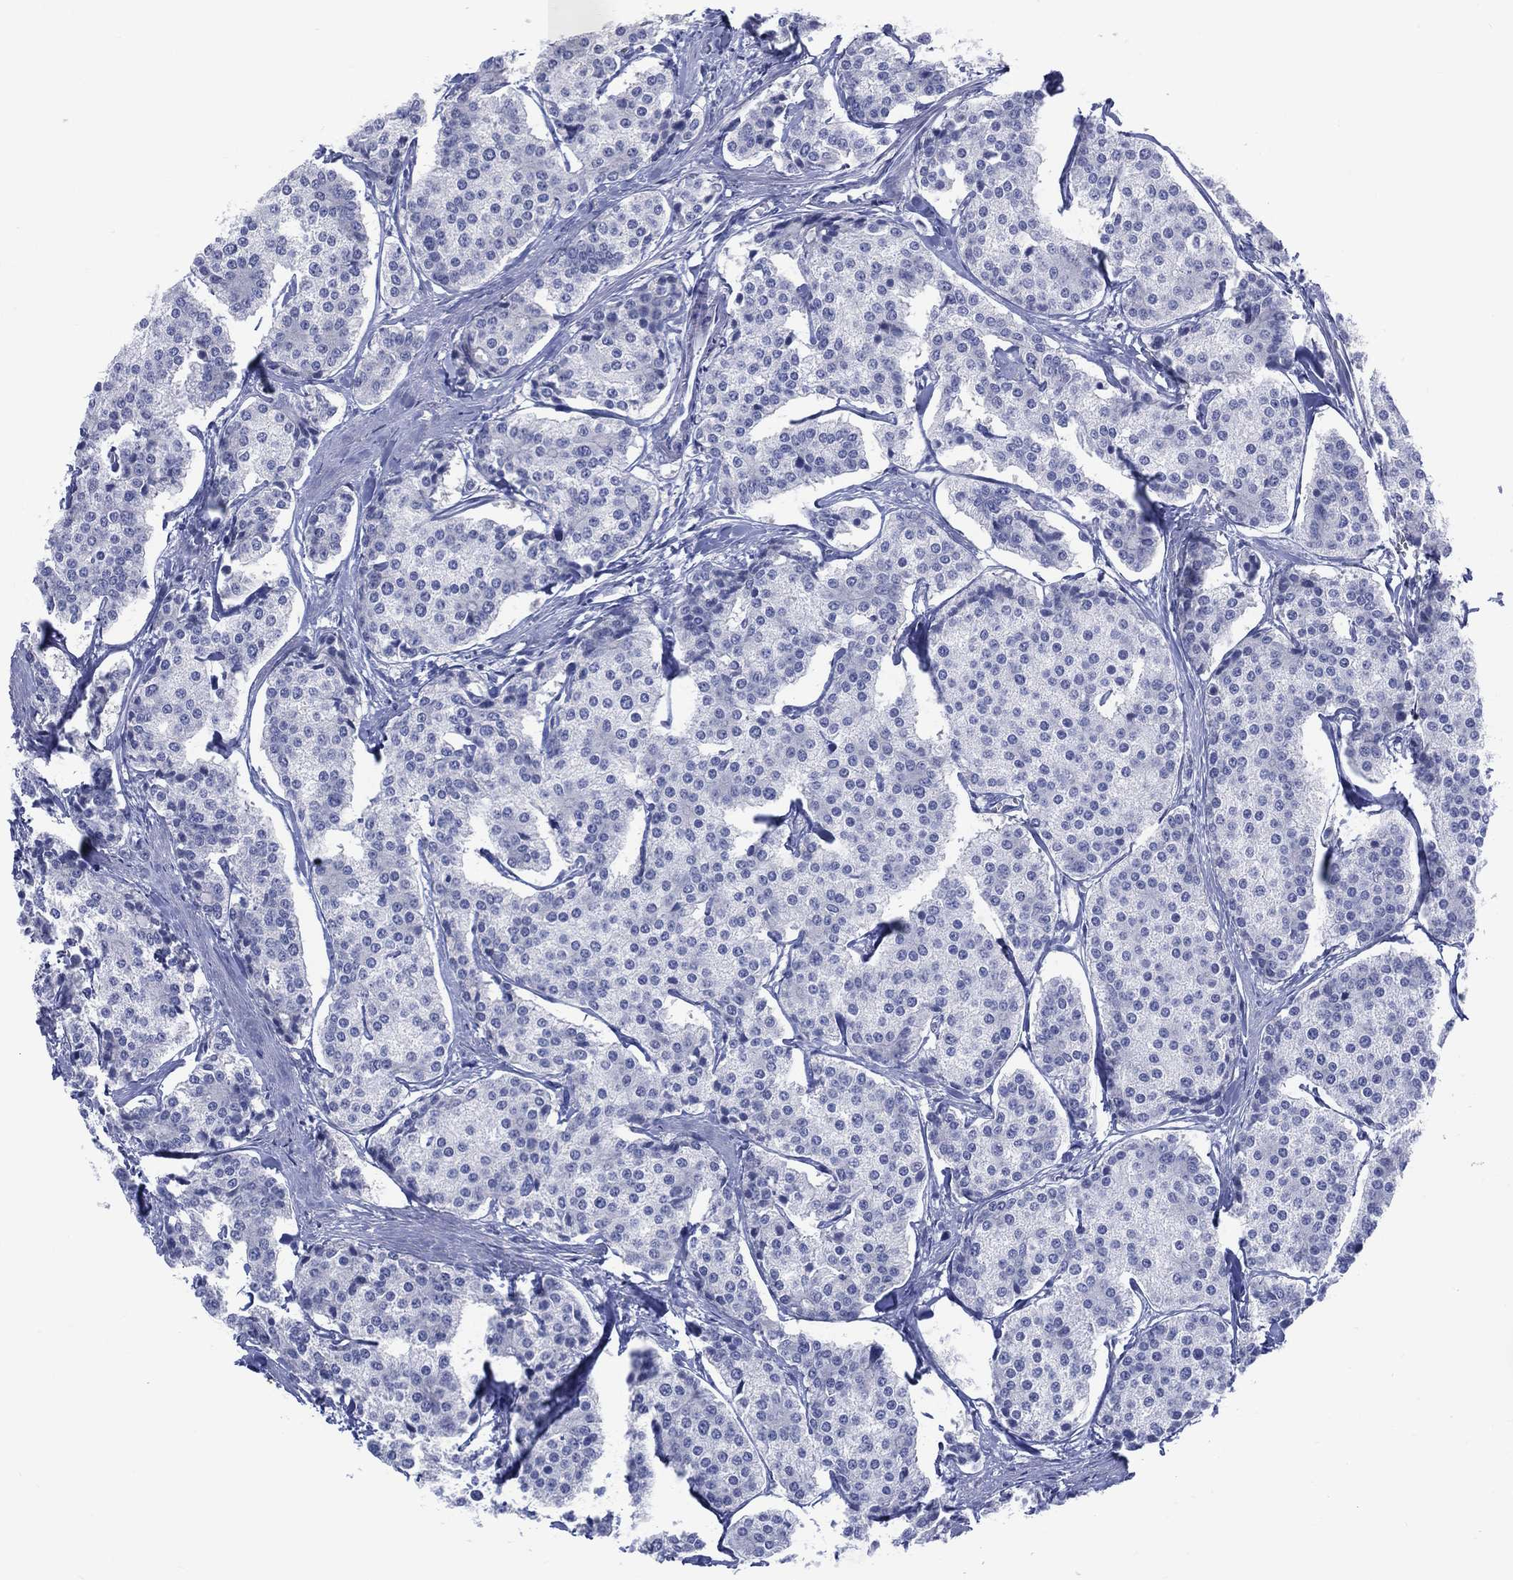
{"staining": {"intensity": "negative", "quantity": "none", "location": "none"}, "tissue": "carcinoid", "cell_type": "Tumor cells", "image_type": "cancer", "snomed": [{"axis": "morphology", "description": "Carcinoid, malignant, NOS"}, {"axis": "topography", "description": "Small intestine"}], "caption": "DAB (3,3'-diaminobenzidine) immunohistochemical staining of human malignant carcinoid reveals no significant expression in tumor cells.", "gene": "LRRD1", "patient": {"sex": "female", "age": 65}}